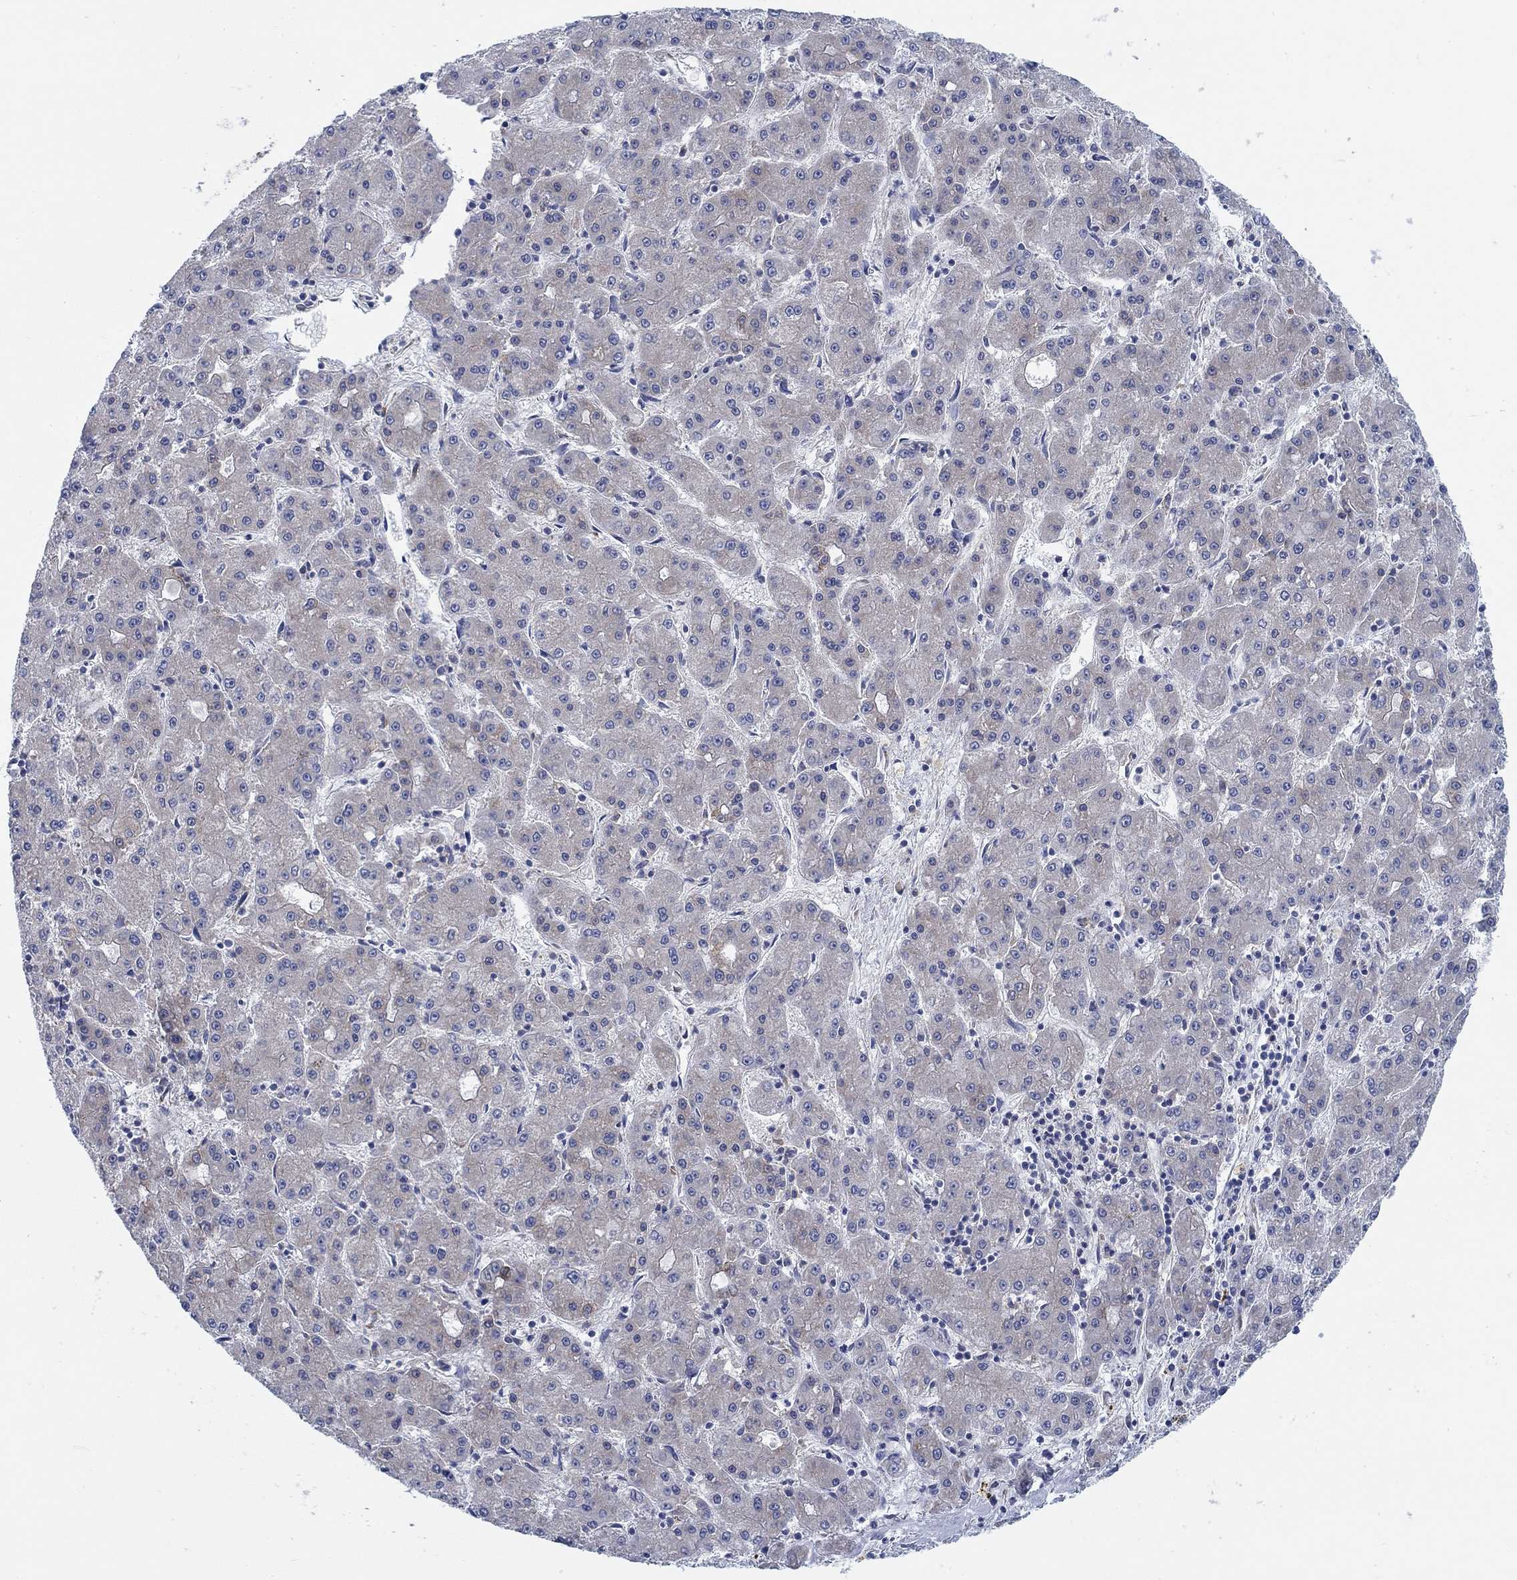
{"staining": {"intensity": "weak", "quantity": "<25%", "location": "cytoplasmic/membranous"}, "tissue": "liver cancer", "cell_type": "Tumor cells", "image_type": "cancer", "snomed": [{"axis": "morphology", "description": "Carcinoma, Hepatocellular, NOS"}, {"axis": "topography", "description": "Liver"}], "caption": "This is an IHC photomicrograph of human liver cancer (hepatocellular carcinoma). There is no staining in tumor cells.", "gene": "TMEM59", "patient": {"sex": "male", "age": 73}}